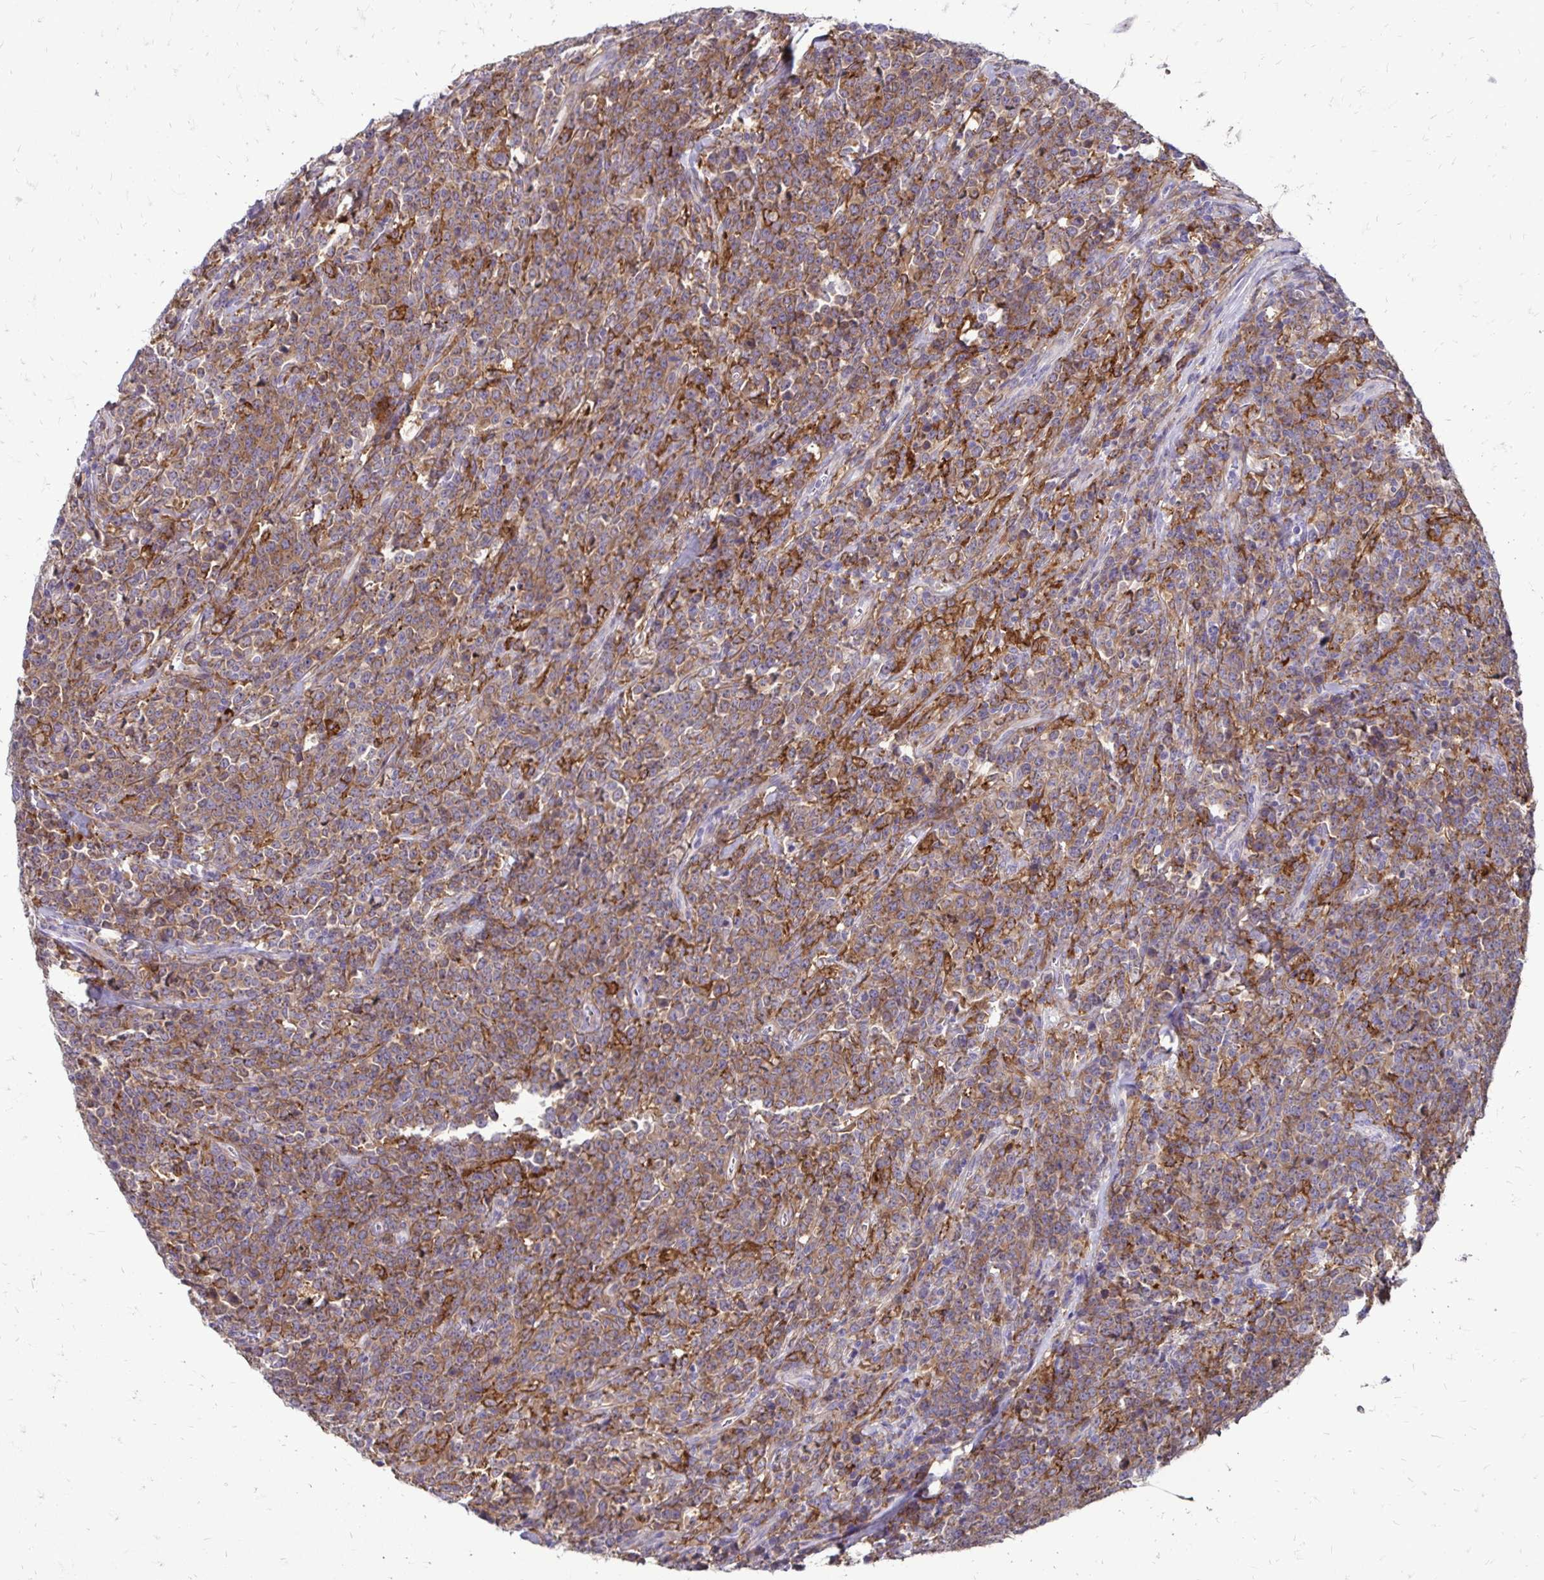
{"staining": {"intensity": "moderate", "quantity": ">75%", "location": "cytoplasmic/membranous"}, "tissue": "lymphoma", "cell_type": "Tumor cells", "image_type": "cancer", "snomed": [{"axis": "morphology", "description": "Malignant lymphoma, non-Hodgkin's type, High grade"}, {"axis": "topography", "description": "Small intestine"}], "caption": "The immunohistochemical stain highlights moderate cytoplasmic/membranous staining in tumor cells of lymphoma tissue.", "gene": "TNS3", "patient": {"sex": "female", "age": 56}}